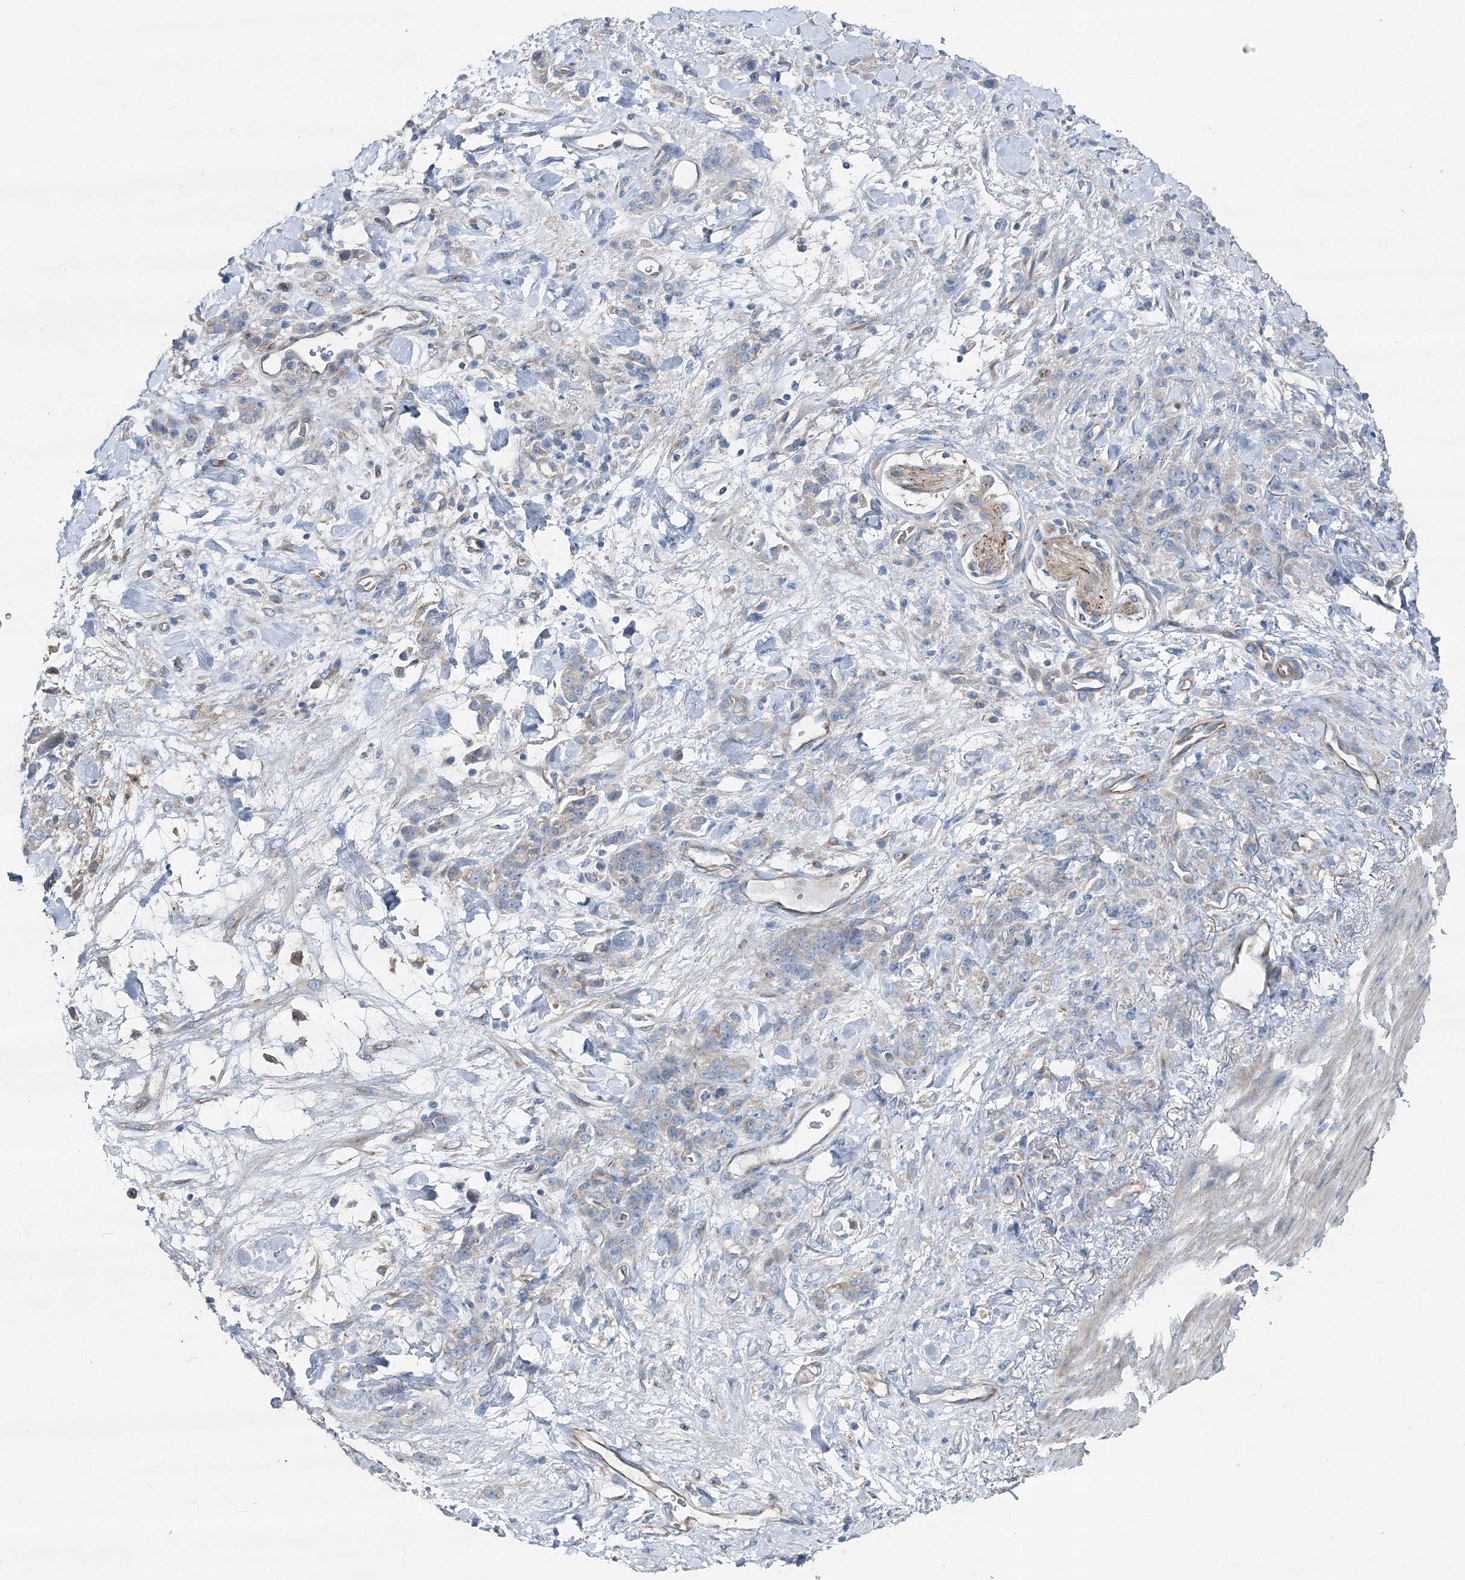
{"staining": {"intensity": "weak", "quantity": "<25%", "location": "cytoplasmic/membranous"}, "tissue": "stomach cancer", "cell_type": "Tumor cells", "image_type": "cancer", "snomed": [{"axis": "morphology", "description": "Normal tissue, NOS"}, {"axis": "morphology", "description": "Adenocarcinoma, NOS"}, {"axis": "topography", "description": "Stomach"}], "caption": "Tumor cells show no significant expression in stomach adenocarcinoma.", "gene": "MPHOSPH9", "patient": {"sex": "male", "age": 82}}